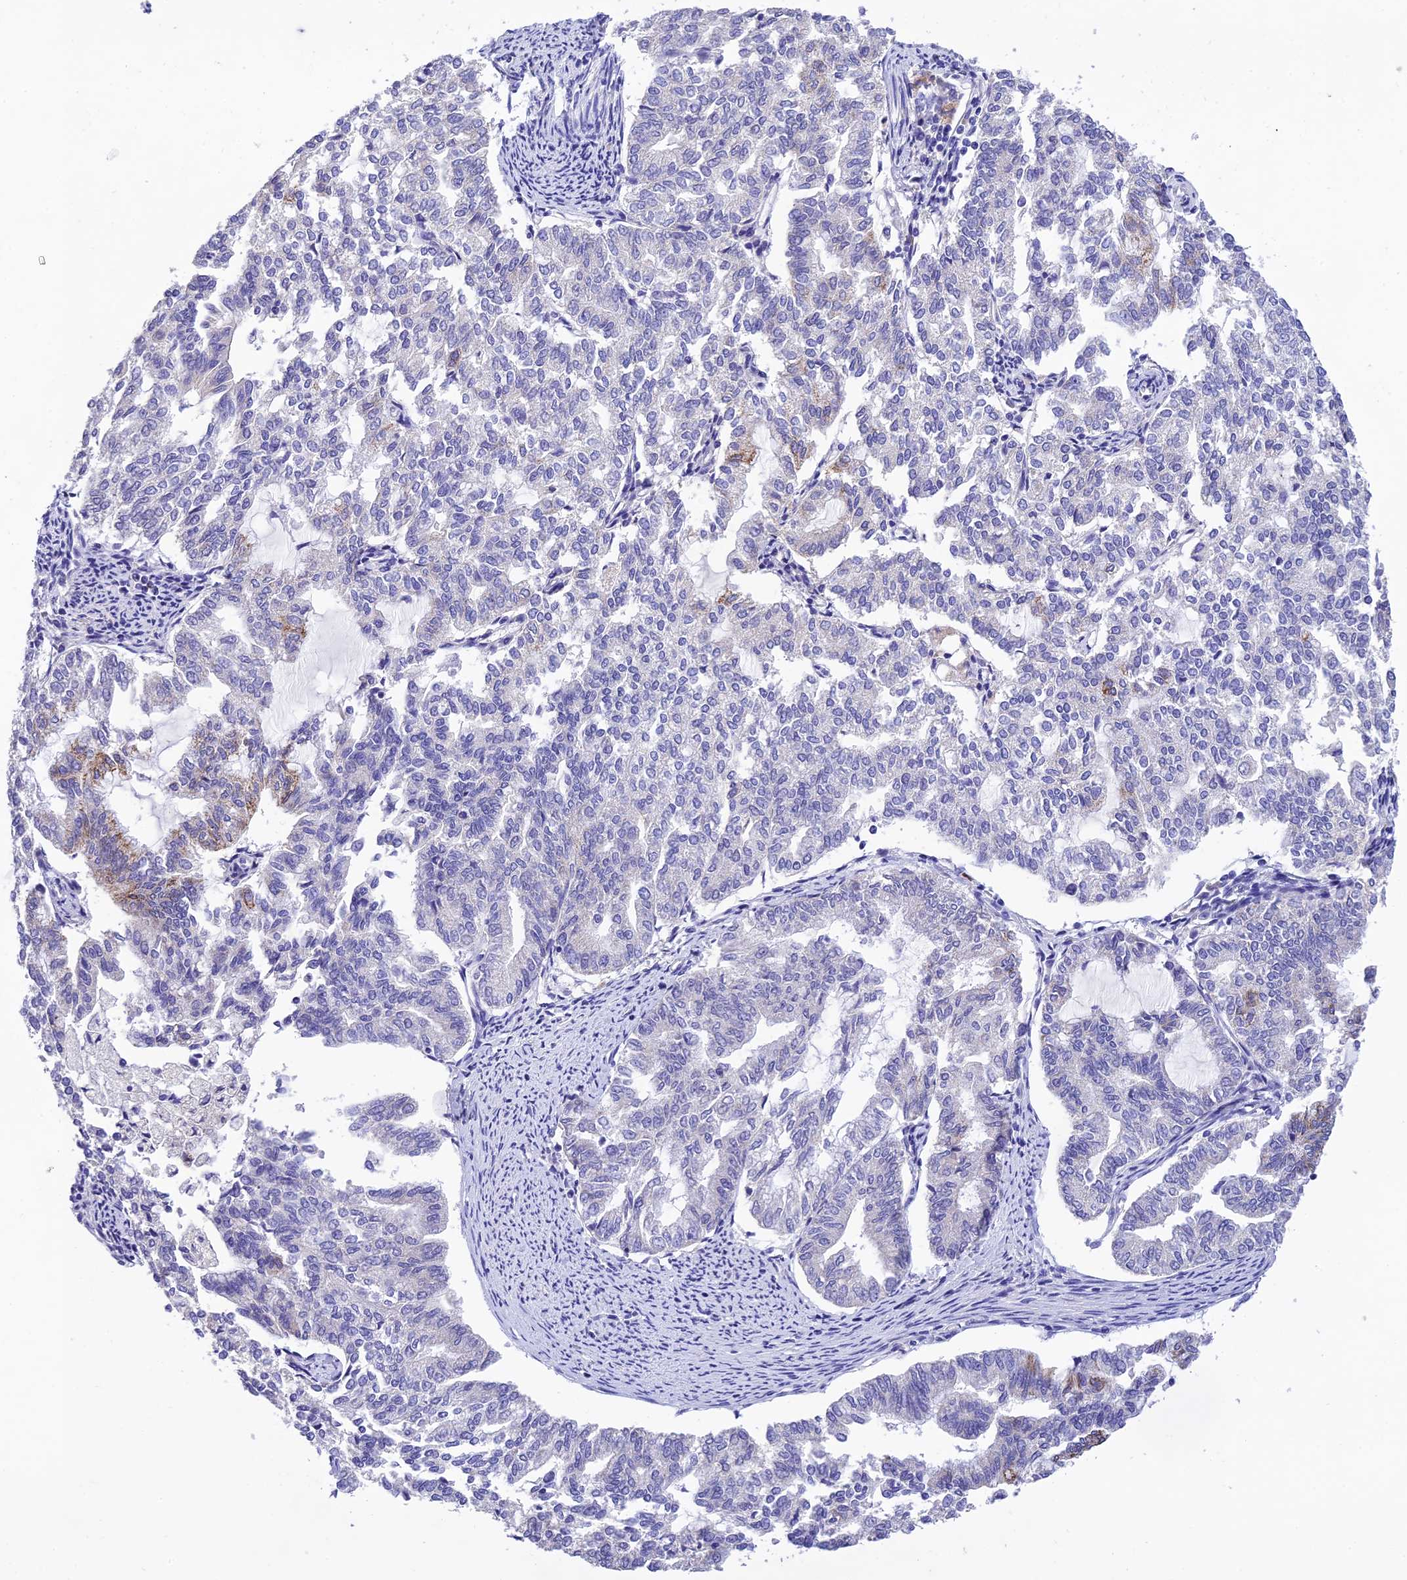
{"staining": {"intensity": "negative", "quantity": "none", "location": "none"}, "tissue": "endometrial cancer", "cell_type": "Tumor cells", "image_type": "cancer", "snomed": [{"axis": "morphology", "description": "Adenocarcinoma, NOS"}, {"axis": "topography", "description": "Endometrium"}], "caption": "Endometrial cancer (adenocarcinoma) stained for a protein using immunohistochemistry demonstrates no staining tumor cells.", "gene": "MS4A5", "patient": {"sex": "female", "age": 79}}